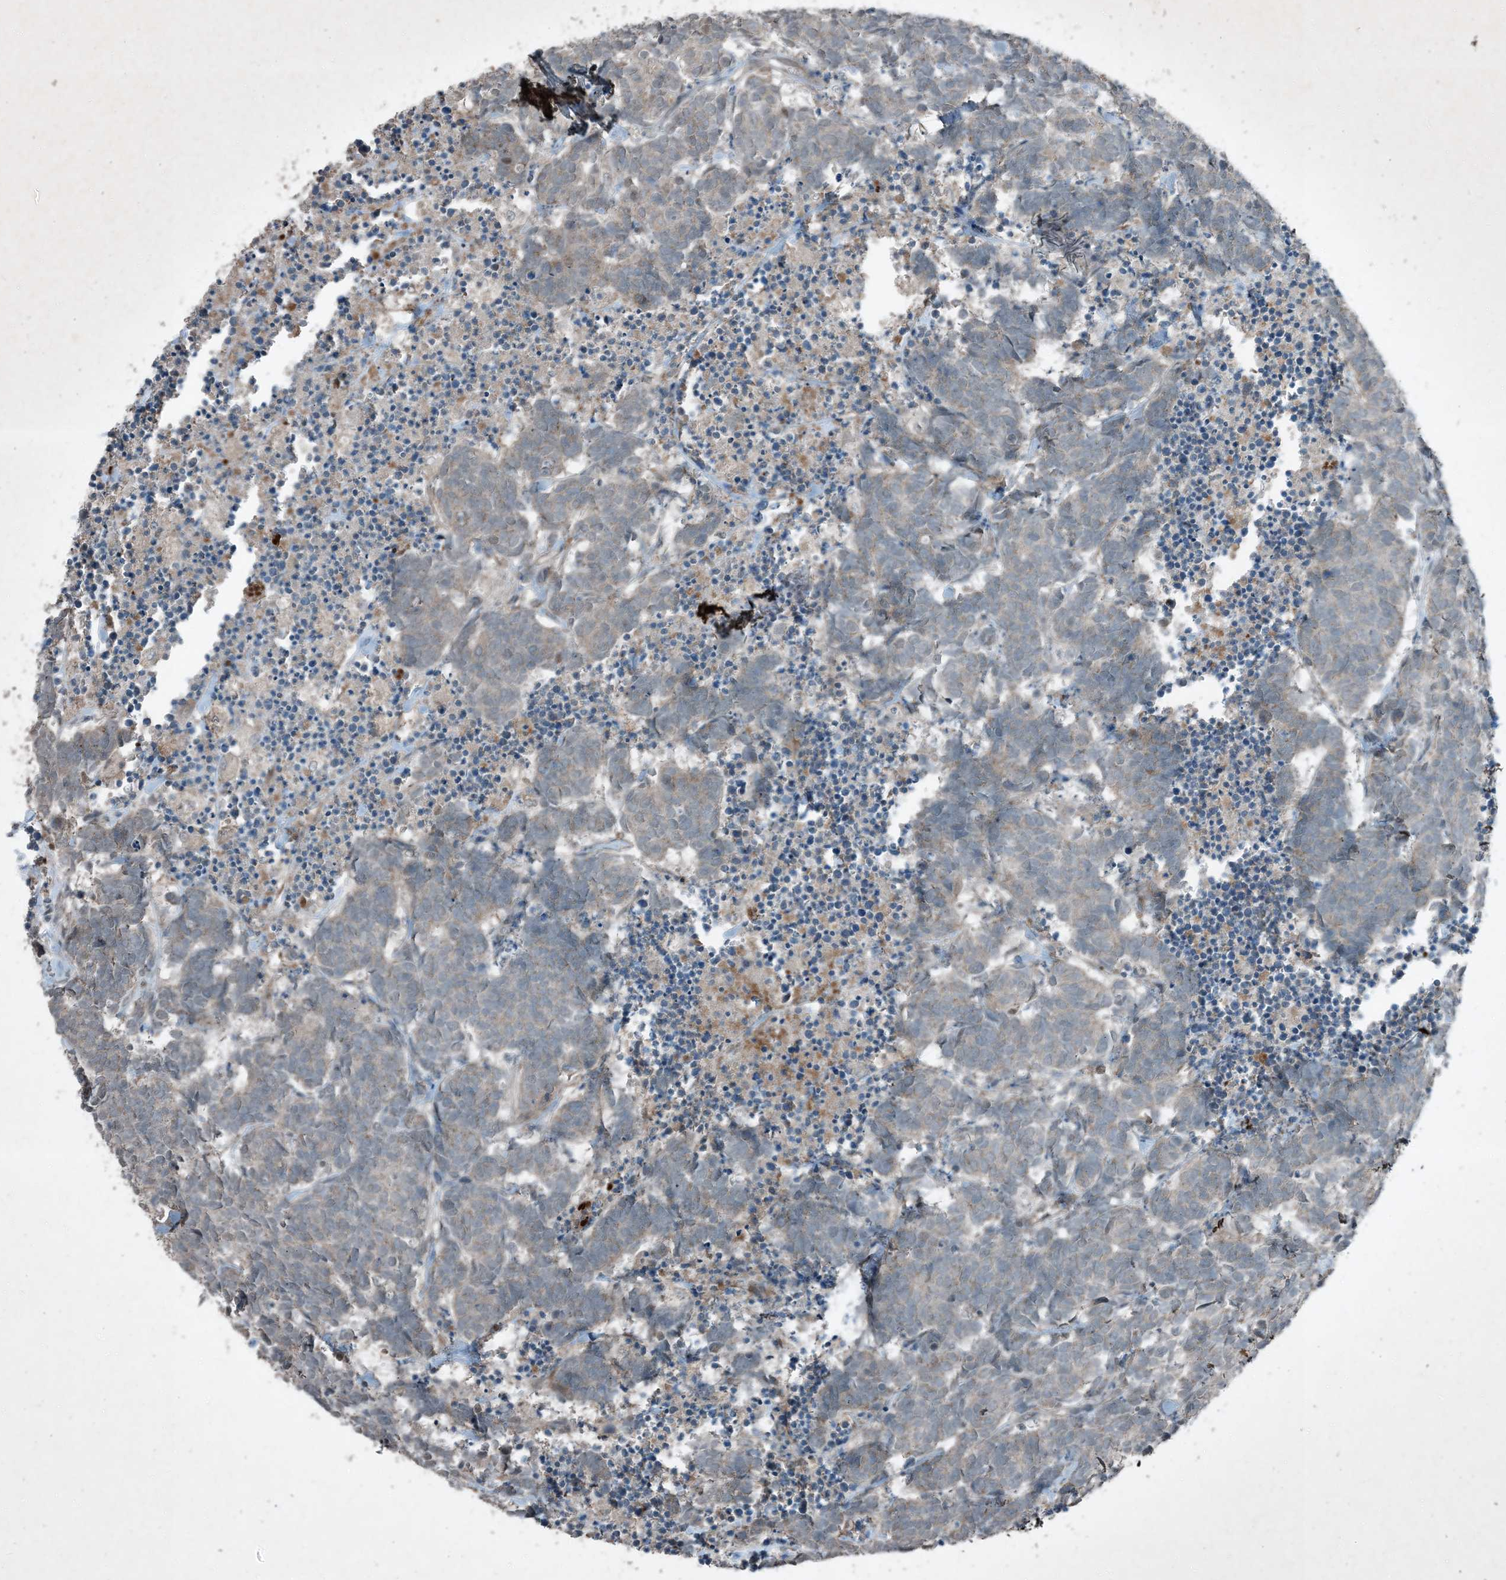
{"staining": {"intensity": "negative", "quantity": "none", "location": "none"}, "tissue": "carcinoid", "cell_type": "Tumor cells", "image_type": "cancer", "snomed": [{"axis": "morphology", "description": "Carcinoma, NOS"}, {"axis": "morphology", "description": "Carcinoid, malignant, NOS"}, {"axis": "topography", "description": "Urinary bladder"}], "caption": "High magnification brightfield microscopy of carcinoid stained with DAB (3,3'-diaminobenzidine) (brown) and counterstained with hematoxylin (blue): tumor cells show no significant expression.", "gene": "MDN1", "patient": {"sex": "male", "age": 57}}